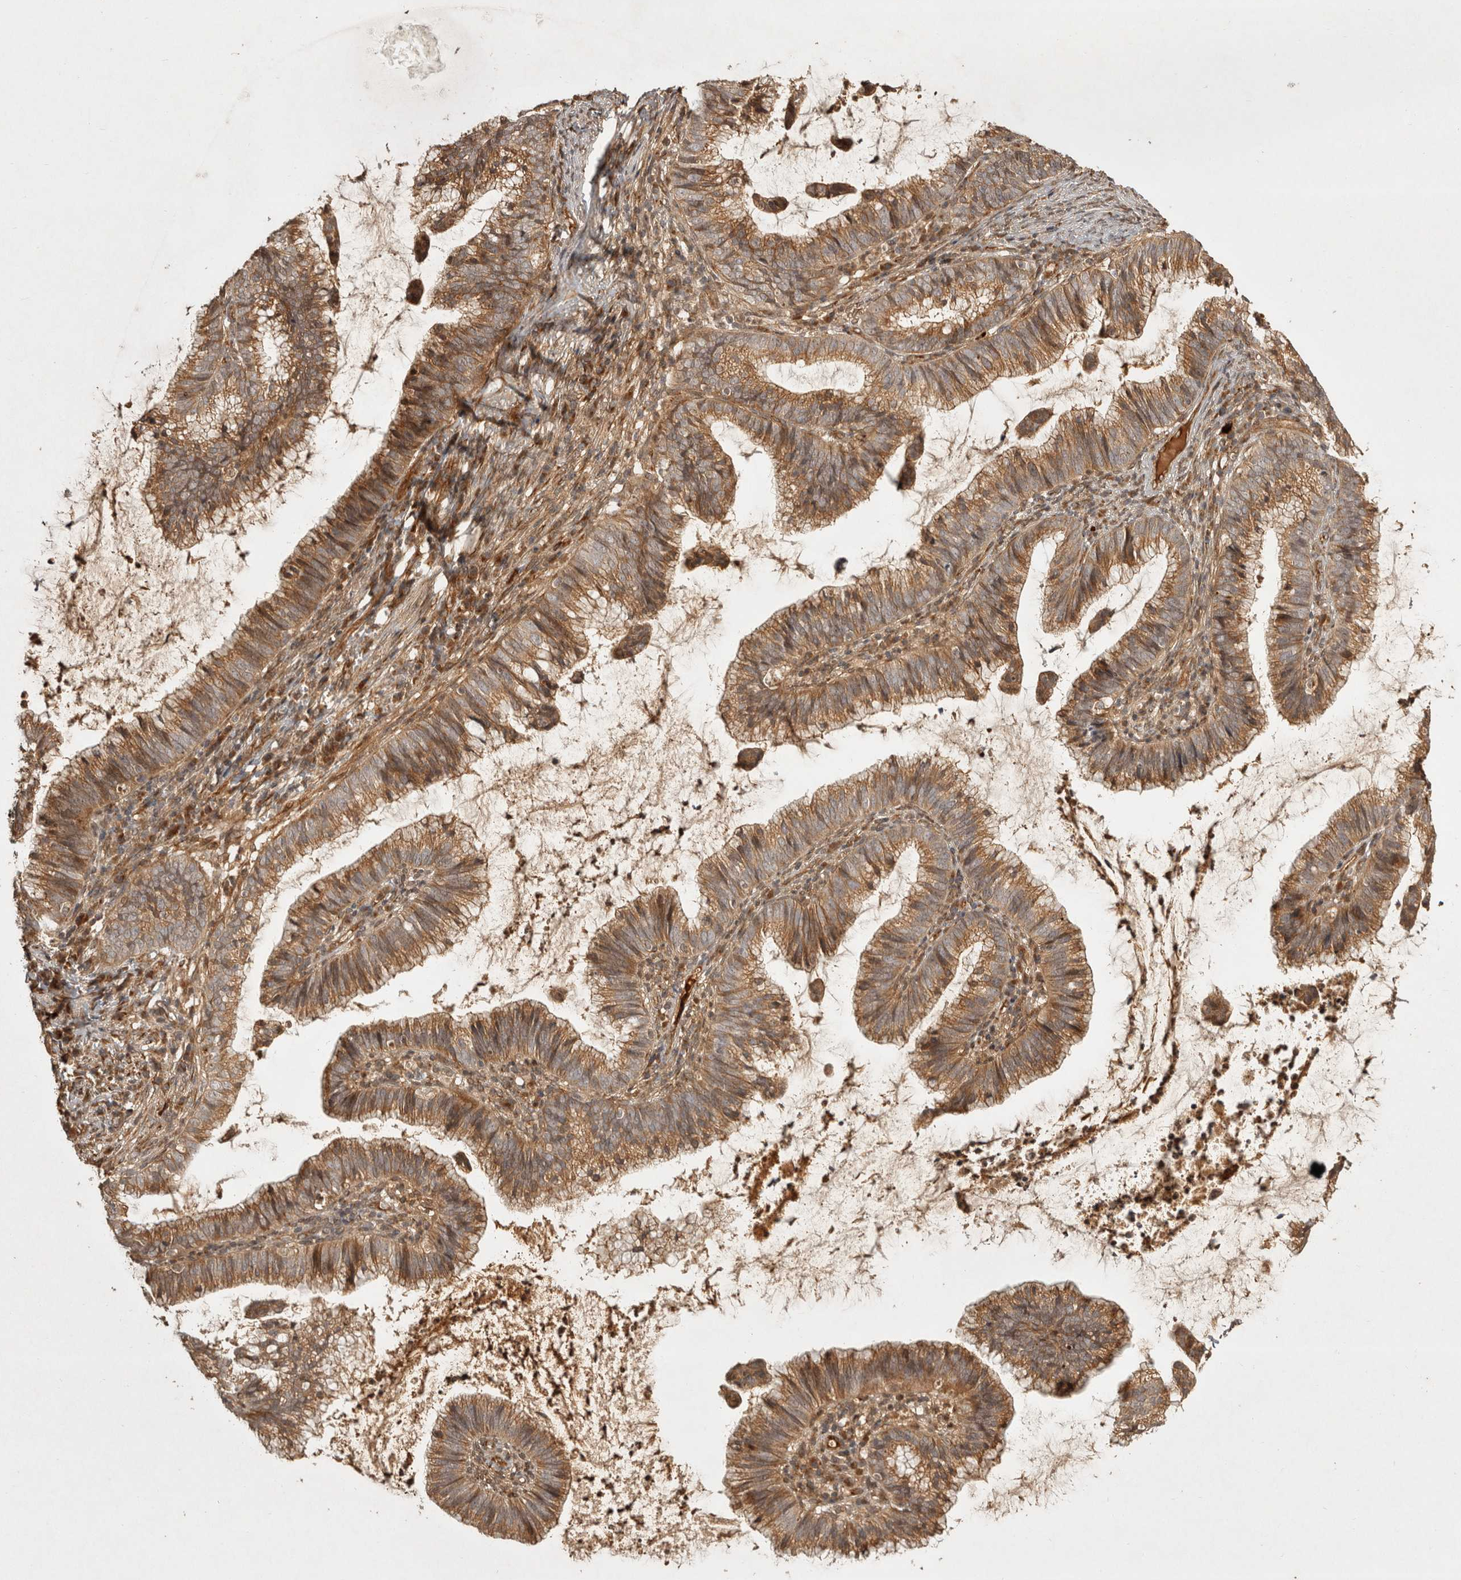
{"staining": {"intensity": "moderate", "quantity": ">75%", "location": "cytoplasmic/membranous"}, "tissue": "cervical cancer", "cell_type": "Tumor cells", "image_type": "cancer", "snomed": [{"axis": "morphology", "description": "Adenocarcinoma, NOS"}, {"axis": "topography", "description": "Cervix"}], "caption": "Immunohistochemistry micrograph of neoplastic tissue: cervical cancer stained using IHC reveals medium levels of moderate protein expression localized specifically in the cytoplasmic/membranous of tumor cells, appearing as a cytoplasmic/membranous brown color.", "gene": "CAMSAP2", "patient": {"sex": "female", "age": 36}}